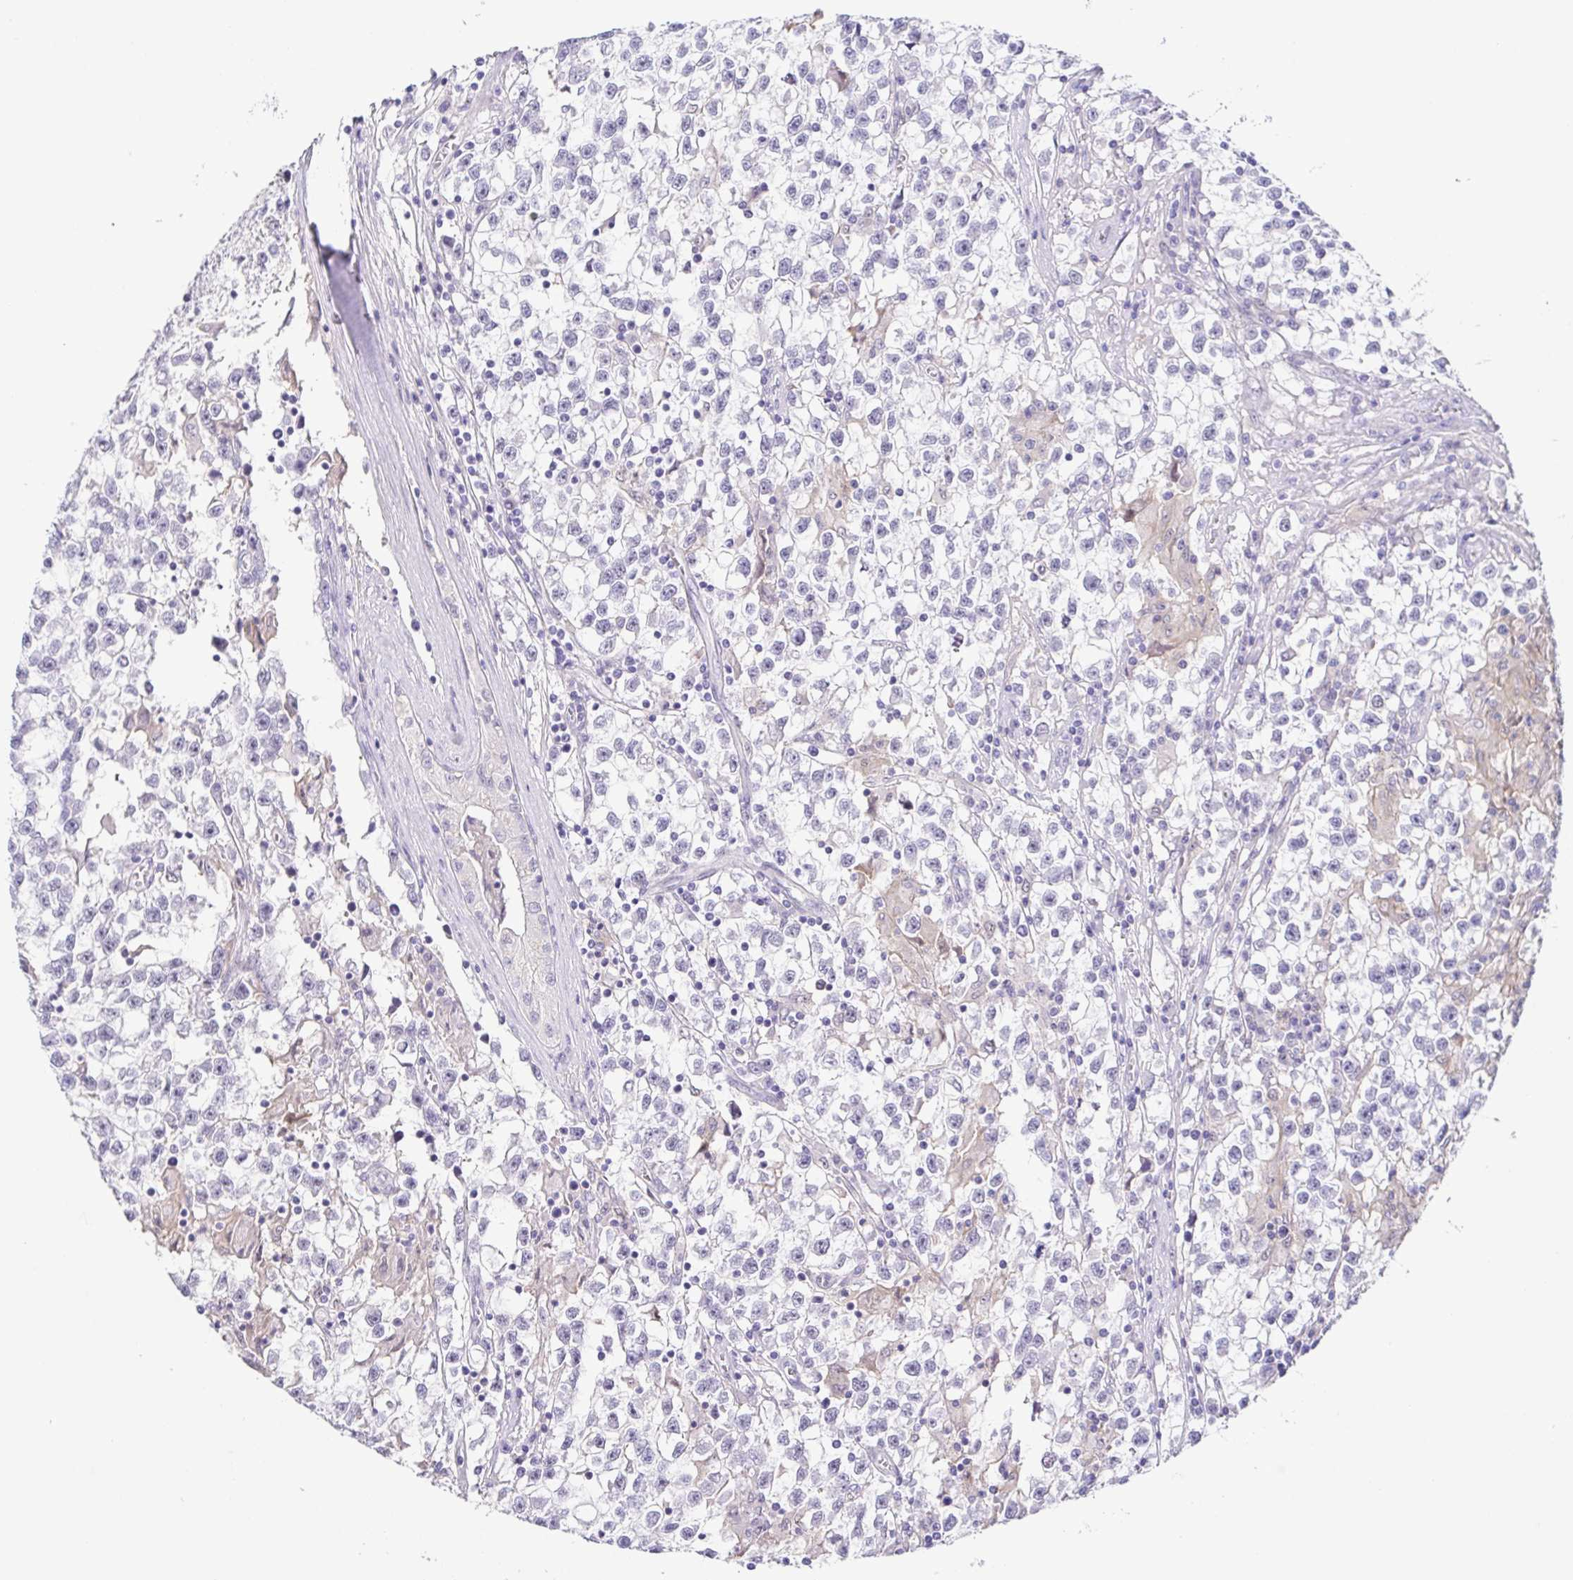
{"staining": {"intensity": "negative", "quantity": "none", "location": "none"}, "tissue": "testis cancer", "cell_type": "Tumor cells", "image_type": "cancer", "snomed": [{"axis": "morphology", "description": "Seminoma, NOS"}, {"axis": "topography", "description": "Testis"}], "caption": "IHC image of seminoma (testis) stained for a protein (brown), which reveals no staining in tumor cells.", "gene": "TERT", "patient": {"sex": "male", "age": 31}}